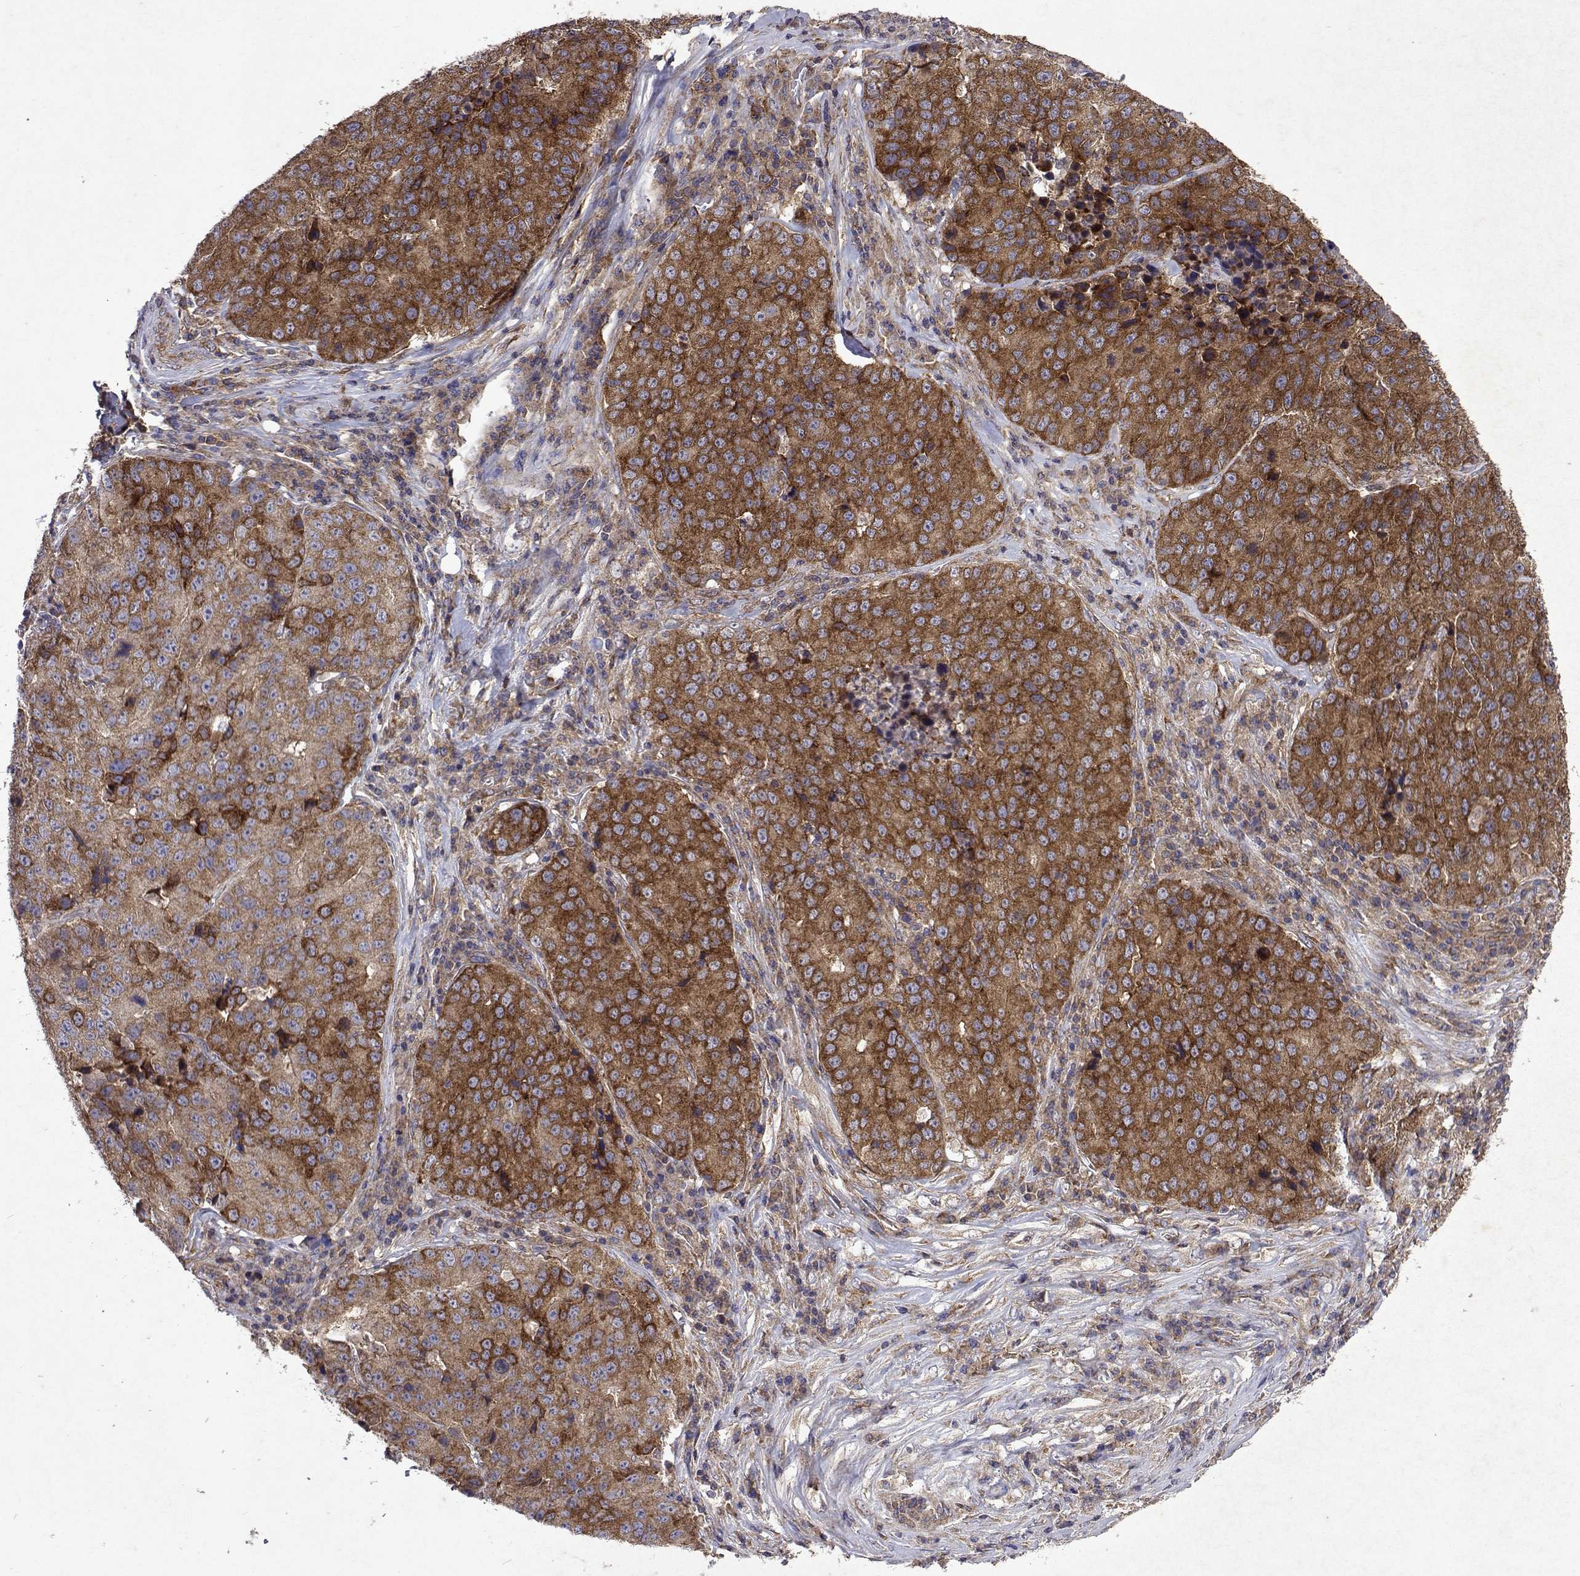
{"staining": {"intensity": "moderate", "quantity": ">75%", "location": "cytoplasmic/membranous"}, "tissue": "stomach cancer", "cell_type": "Tumor cells", "image_type": "cancer", "snomed": [{"axis": "morphology", "description": "Adenocarcinoma, NOS"}, {"axis": "topography", "description": "Stomach"}], "caption": "High-power microscopy captured an IHC image of adenocarcinoma (stomach), revealing moderate cytoplasmic/membranous staining in approximately >75% of tumor cells. The staining was performed using DAB, with brown indicating positive protein expression. Nuclei are stained blue with hematoxylin.", "gene": "TARBP2", "patient": {"sex": "male", "age": 71}}